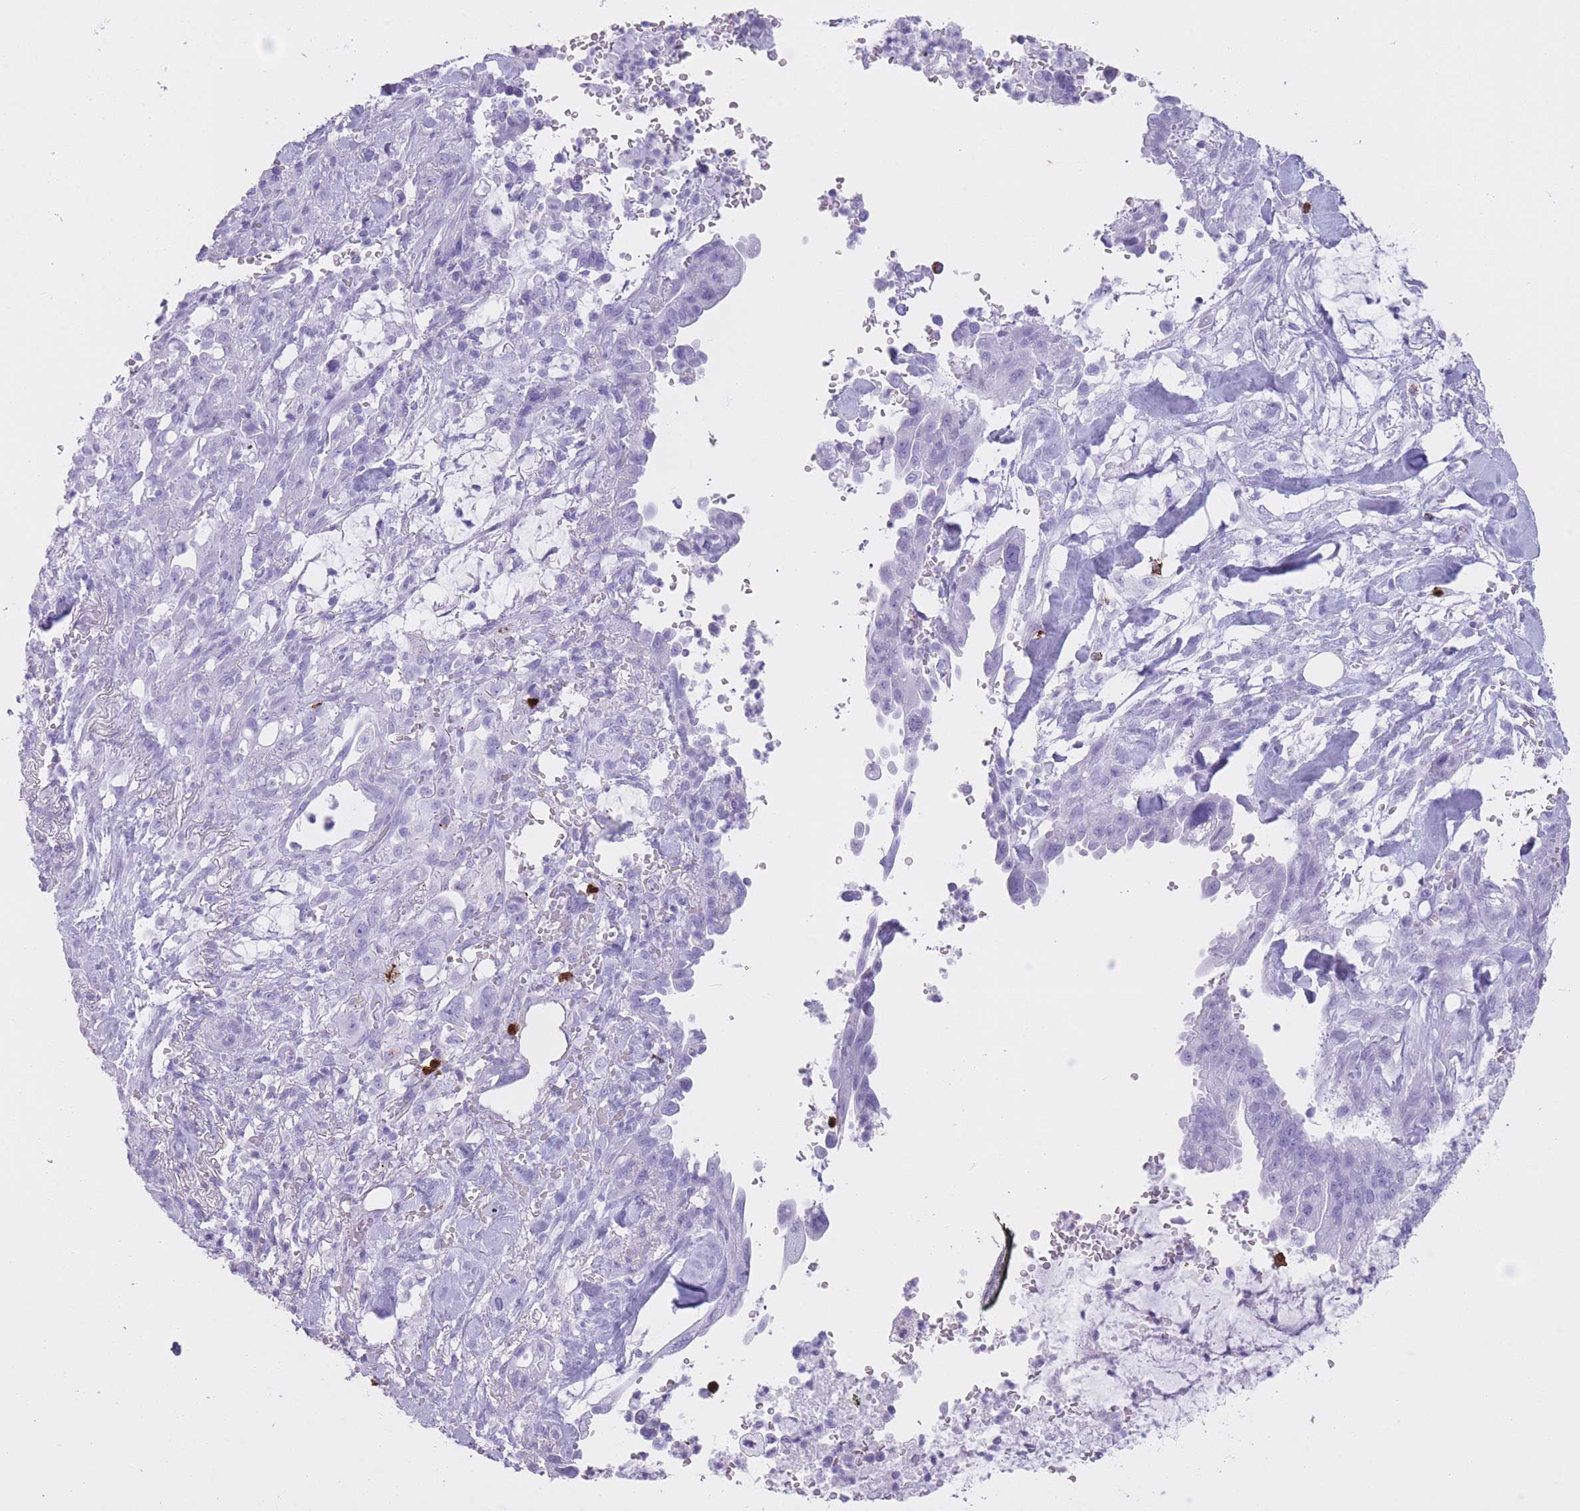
{"staining": {"intensity": "negative", "quantity": "none", "location": "none"}, "tissue": "pancreatic cancer", "cell_type": "Tumor cells", "image_type": "cancer", "snomed": [{"axis": "morphology", "description": "Adenocarcinoma, NOS"}, {"axis": "topography", "description": "Pancreas"}], "caption": "Pancreatic cancer stained for a protein using immunohistochemistry demonstrates no expression tumor cells.", "gene": "OR4F21", "patient": {"sex": "male", "age": 44}}